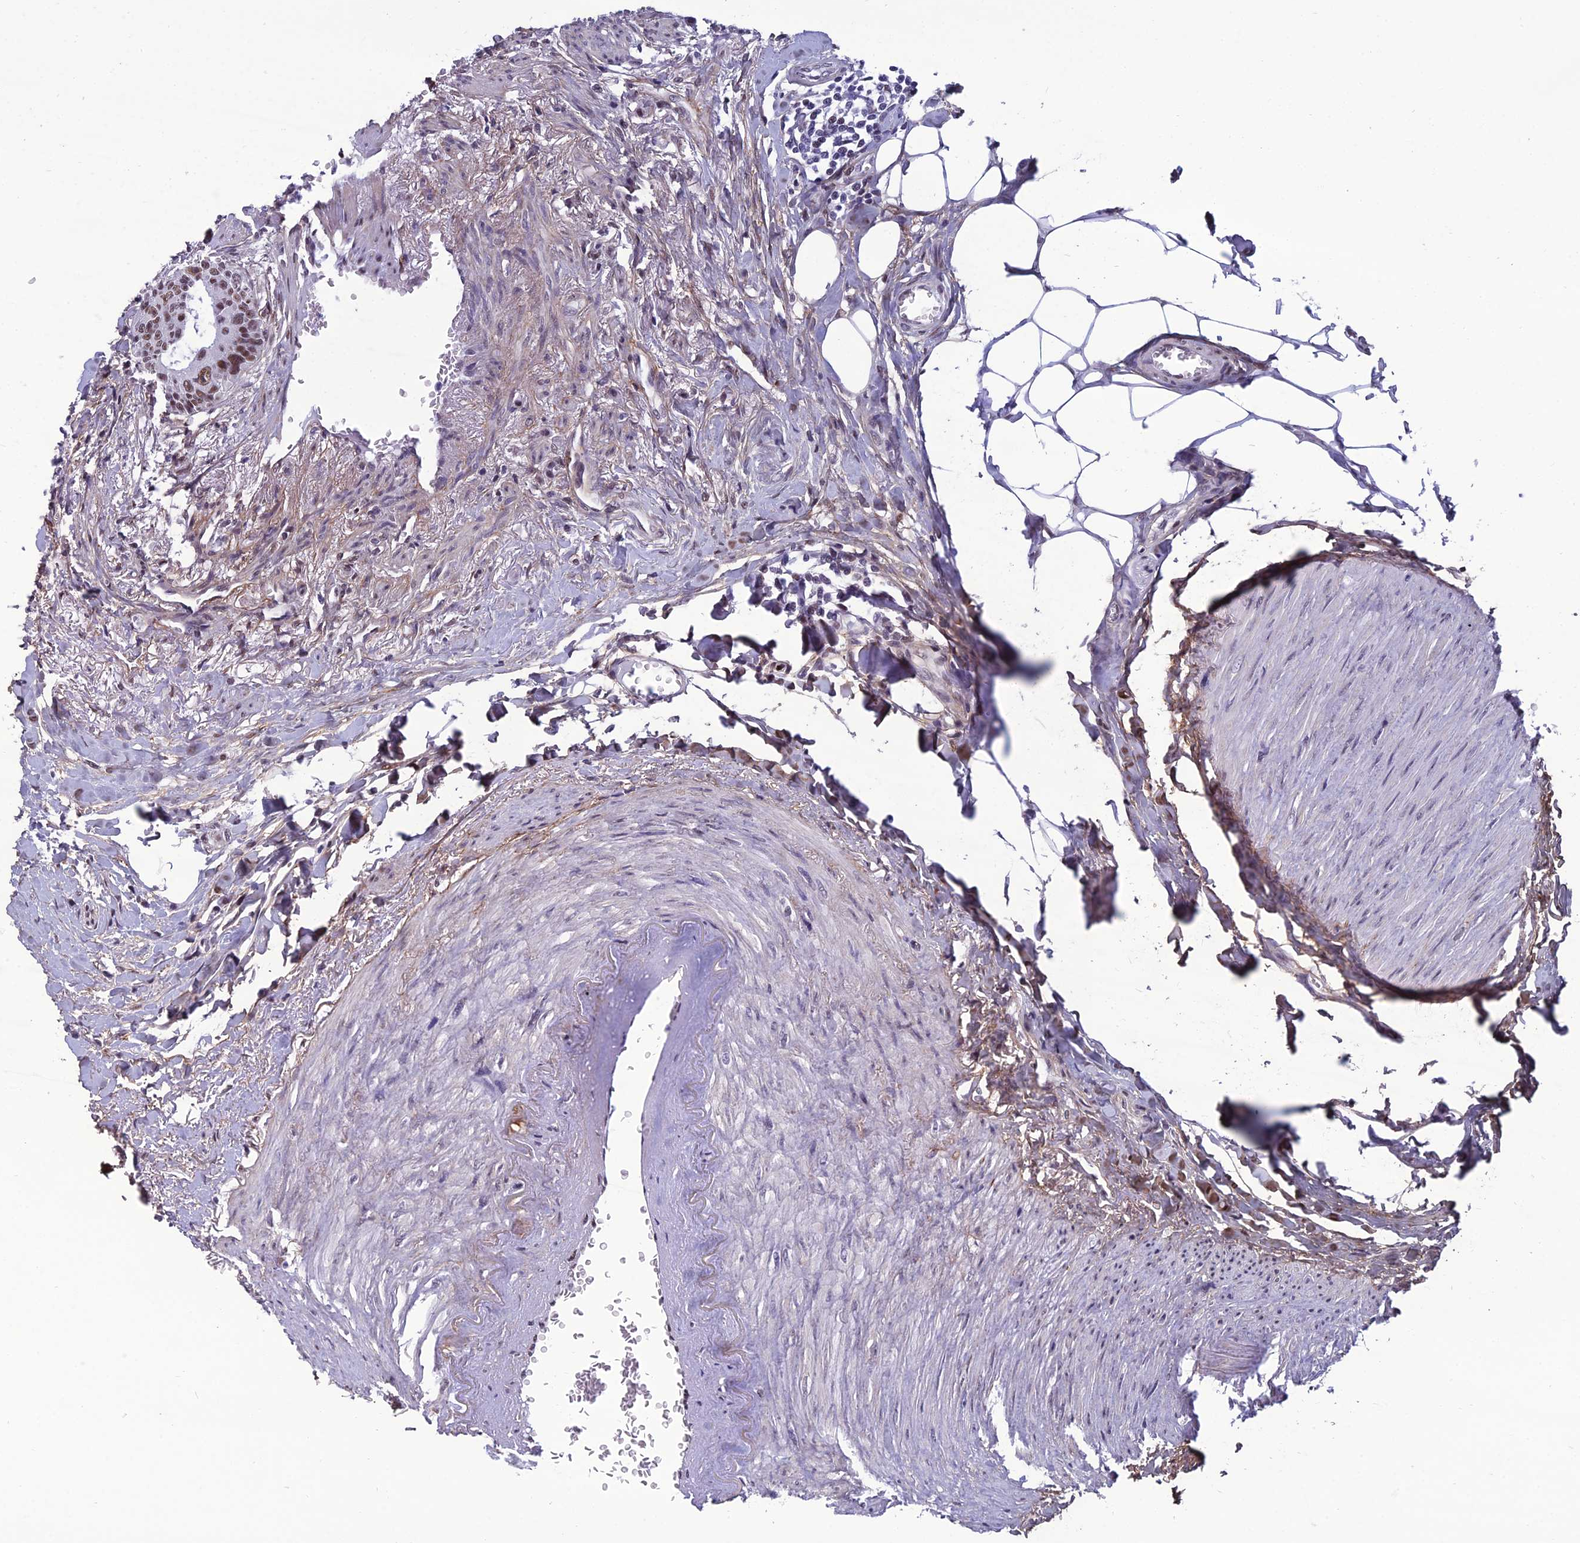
{"staining": {"intensity": "moderate", "quantity": ">75%", "location": "nuclear"}, "tissue": "colorectal cancer", "cell_type": "Tumor cells", "image_type": "cancer", "snomed": [{"axis": "morphology", "description": "Adenocarcinoma, NOS"}, {"axis": "topography", "description": "Rectum"}], "caption": "Immunohistochemistry (IHC) micrograph of colorectal cancer (adenocarcinoma) stained for a protein (brown), which displays medium levels of moderate nuclear staining in approximately >75% of tumor cells.", "gene": "RSRC1", "patient": {"sex": "male", "age": 87}}